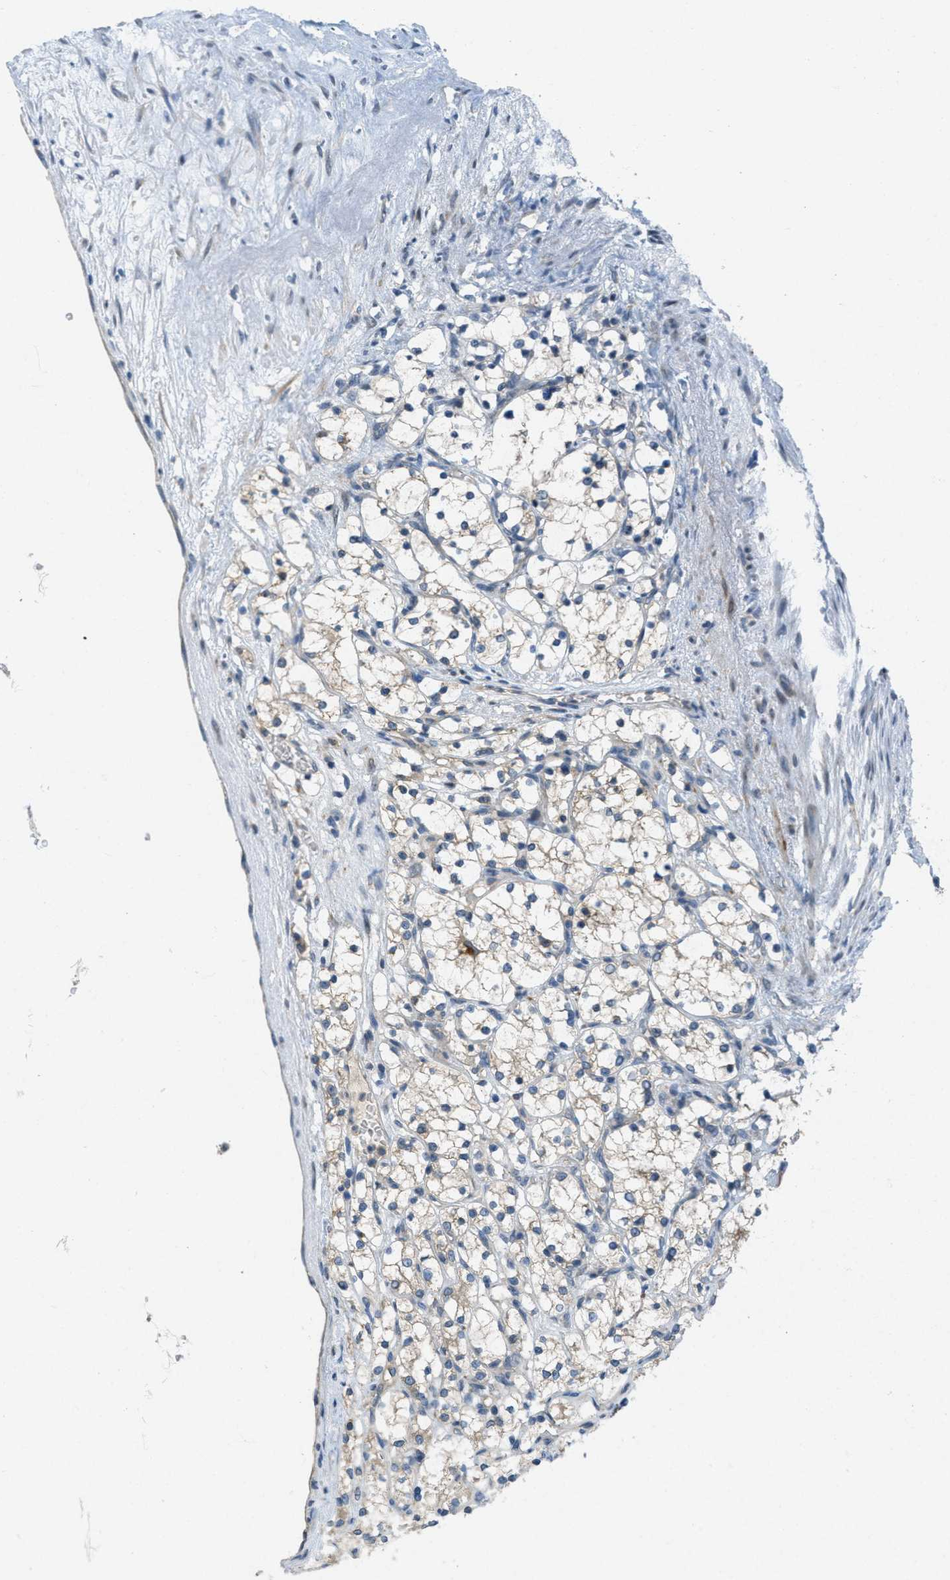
{"staining": {"intensity": "weak", "quantity": "<25%", "location": "cytoplasmic/membranous"}, "tissue": "renal cancer", "cell_type": "Tumor cells", "image_type": "cancer", "snomed": [{"axis": "morphology", "description": "Adenocarcinoma, NOS"}, {"axis": "topography", "description": "Kidney"}], "caption": "Immunohistochemistry of renal cancer displays no expression in tumor cells. (Immunohistochemistry (ihc), brightfield microscopy, high magnification).", "gene": "SIGMAR1", "patient": {"sex": "female", "age": 69}}